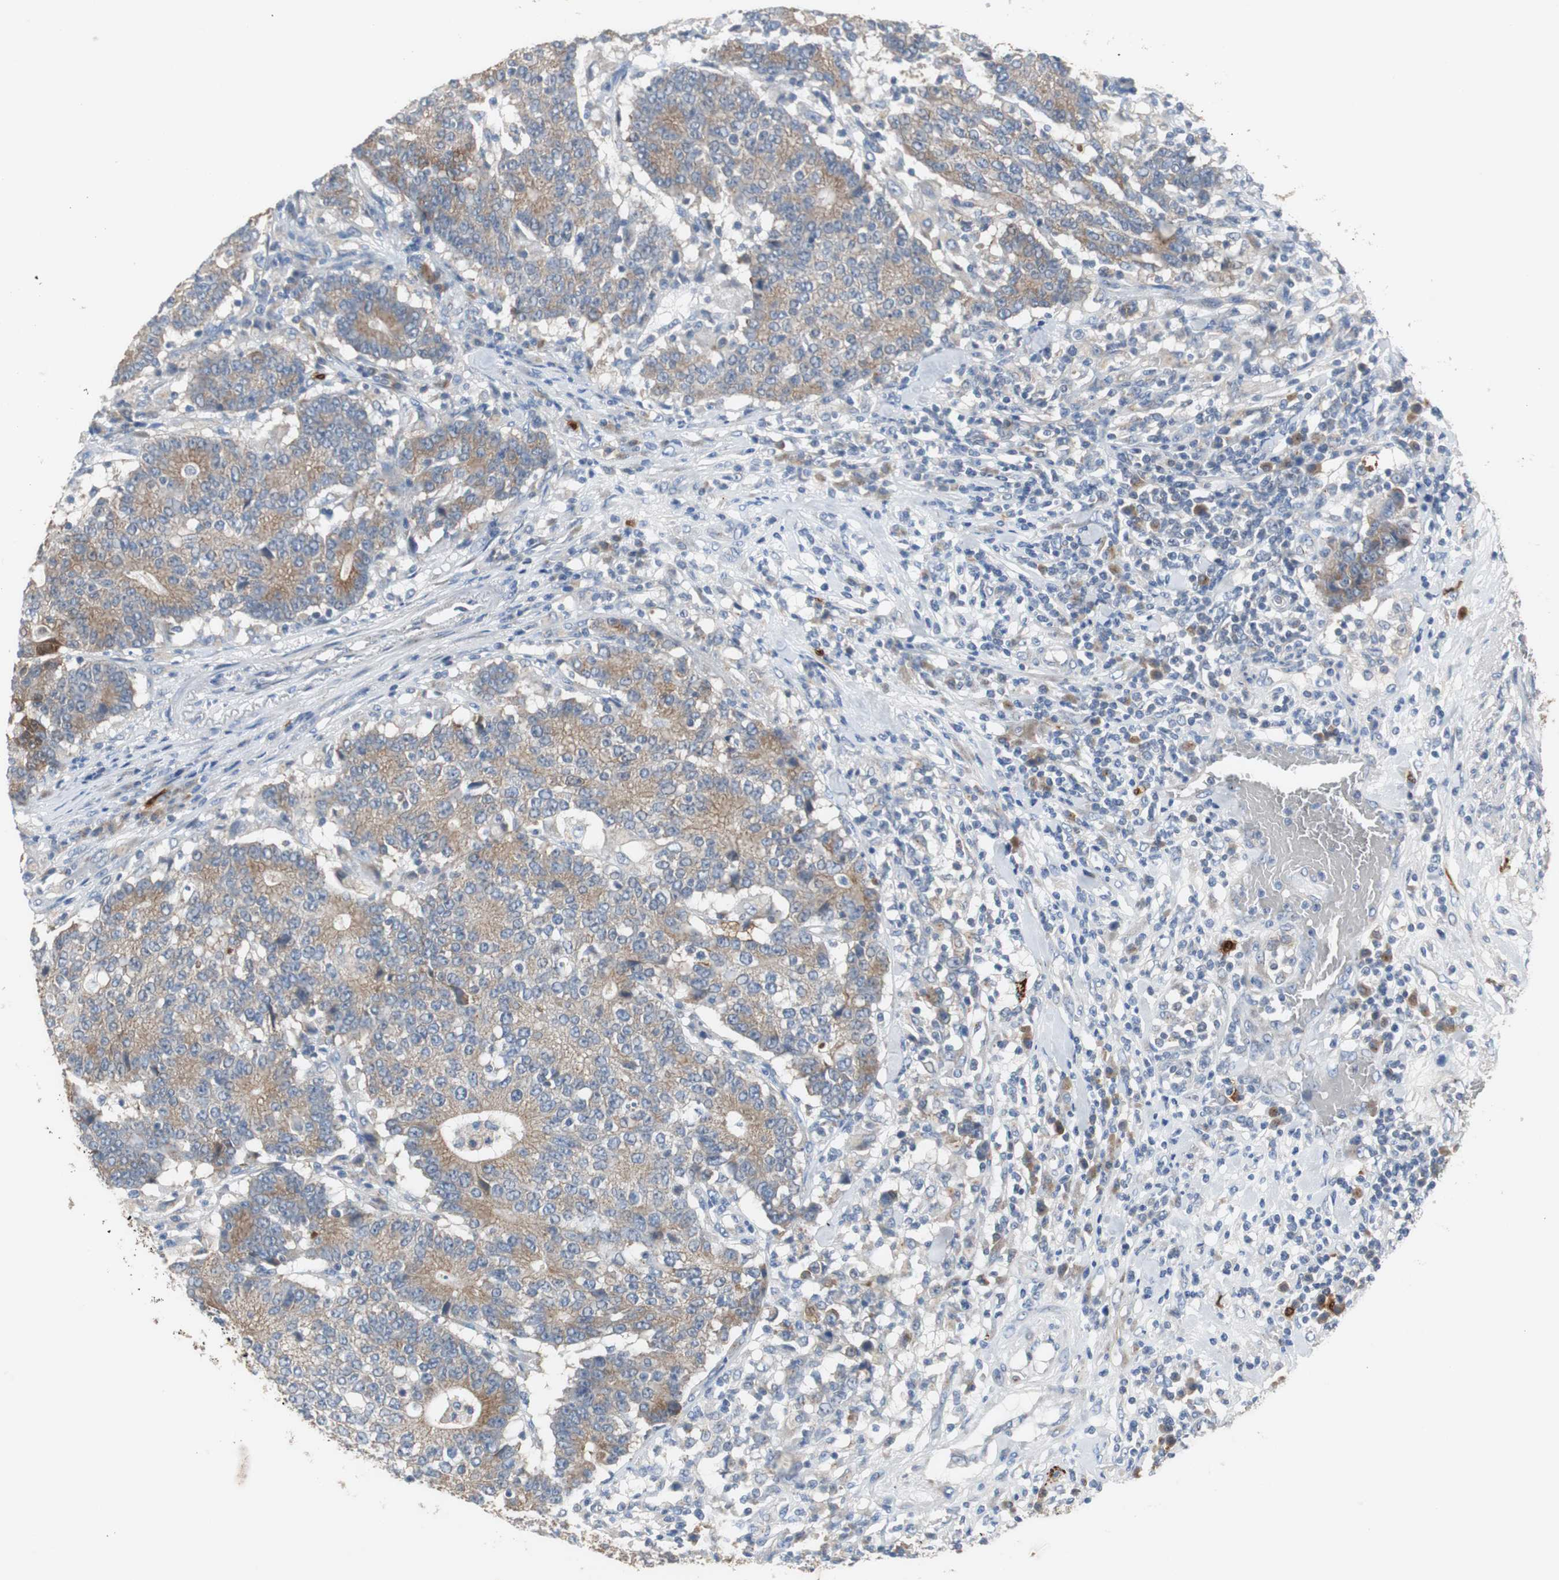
{"staining": {"intensity": "moderate", "quantity": ">75%", "location": "cytoplasmic/membranous"}, "tissue": "colorectal cancer", "cell_type": "Tumor cells", "image_type": "cancer", "snomed": [{"axis": "morphology", "description": "Normal tissue, NOS"}, {"axis": "morphology", "description": "Adenocarcinoma, NOS"}, {"axis": "topography", "description": "Colon"}], "caption": "This micrograph exhibits colorectal cancer stained with immunohistochemistry to label a protein in brown. The cytoplasmic/membranous of tumor cells show moderate positivity for the protein. Nuclei are counter-stained blue.", "gene": "CALB2", "patient": {"sex": "female", "age": 75}}